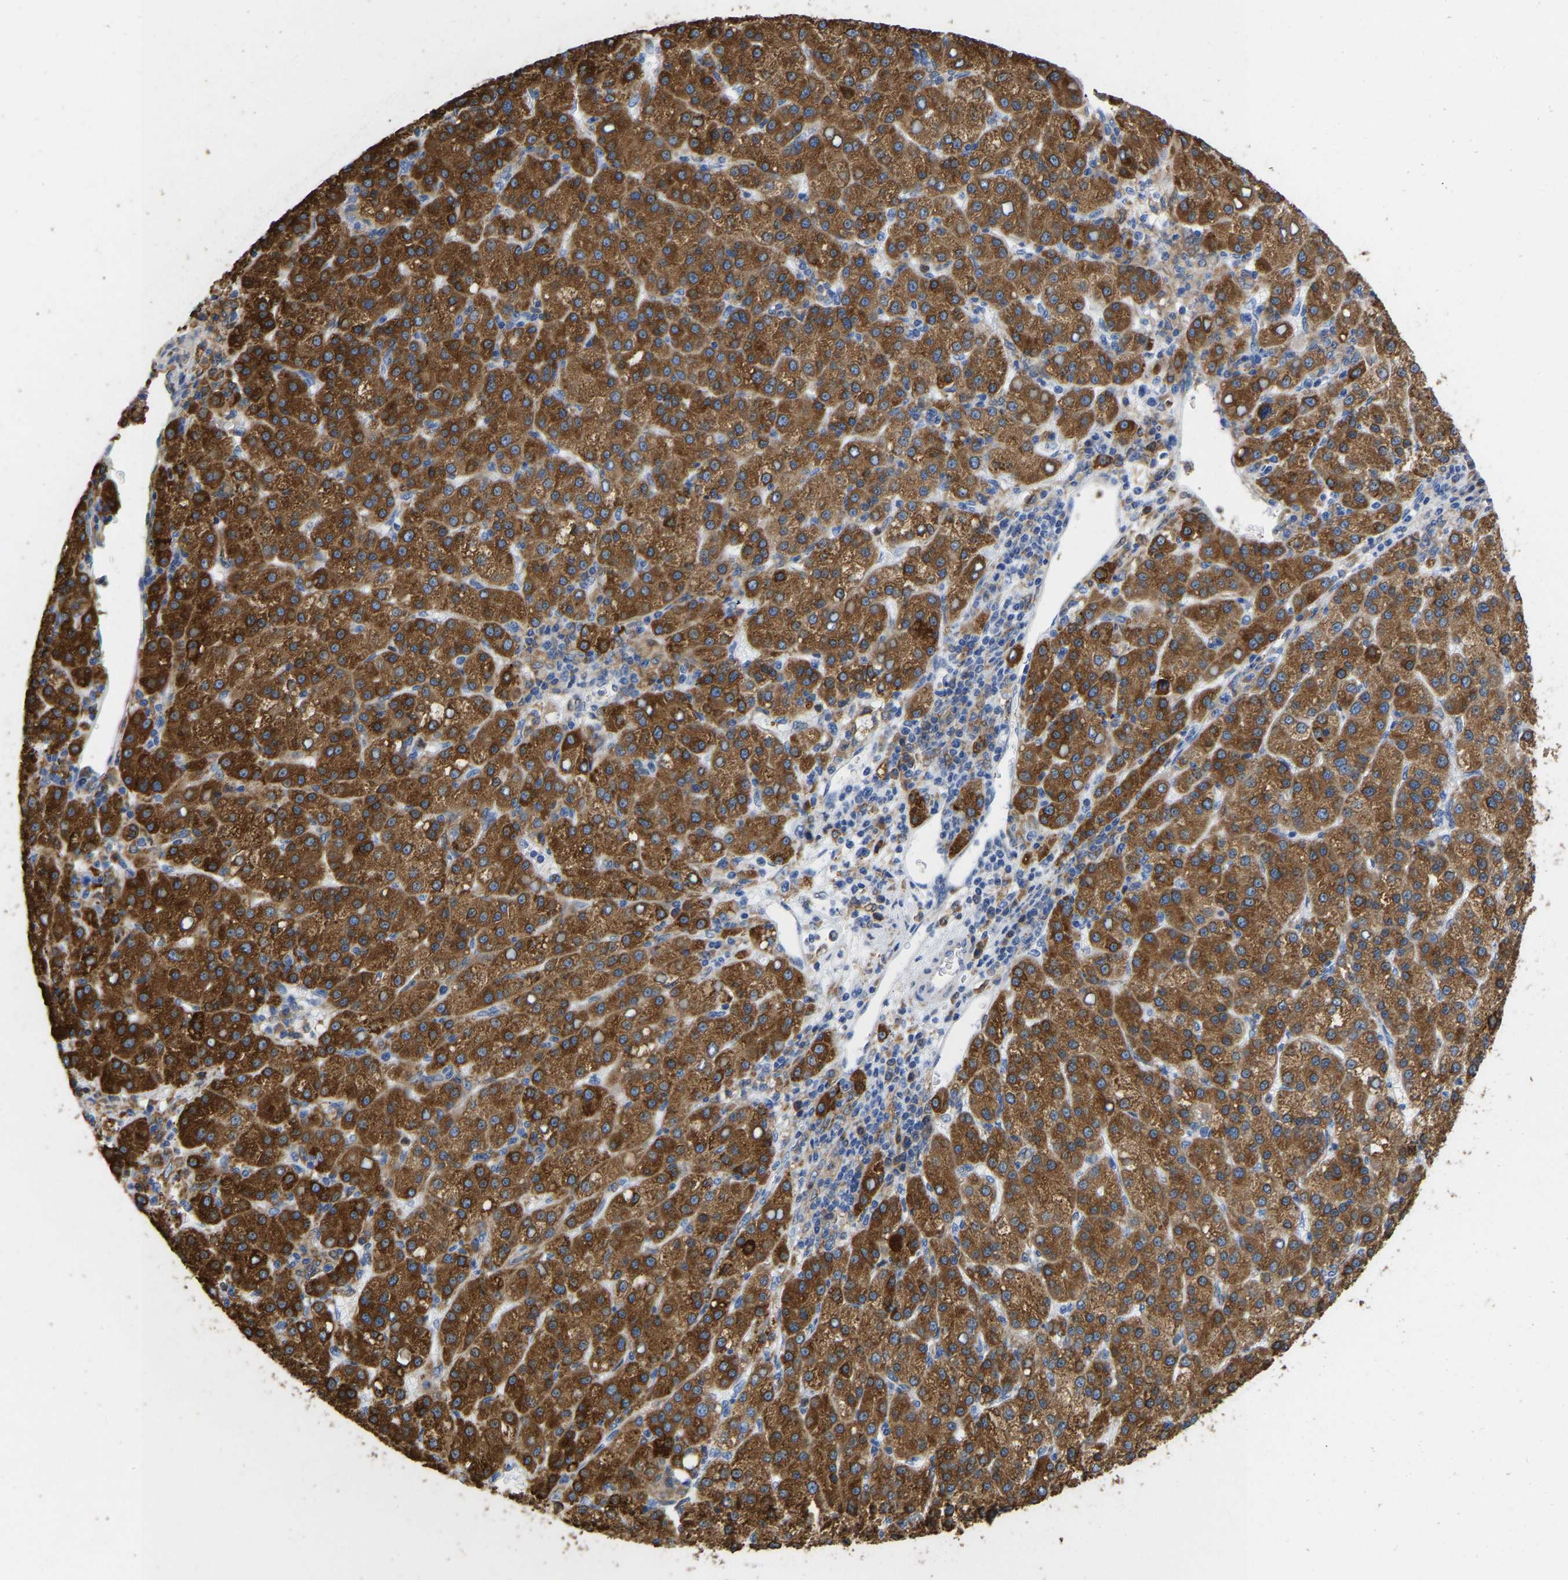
{"staining": {"intensity": "strong", "quantity": ">75%", "location": "cytoplasmic/membranous"}, "tissue": "liver cancer", "cell_type": "Tumor cells", "image_type": "cancer", "snomed": [{"axis": "morphology", "description": "Carcinoma, Hepatocellular, NOS"}, {"axis": "topography", "description": "Liver"}], "caption": "A micrograph of human liver cancer stained for a protein demonstrates strong cytoplasmic/membranous brown staining in tumor cells.", "gene": "P4HB", "patient": {"sex": "female", "age": 58}}